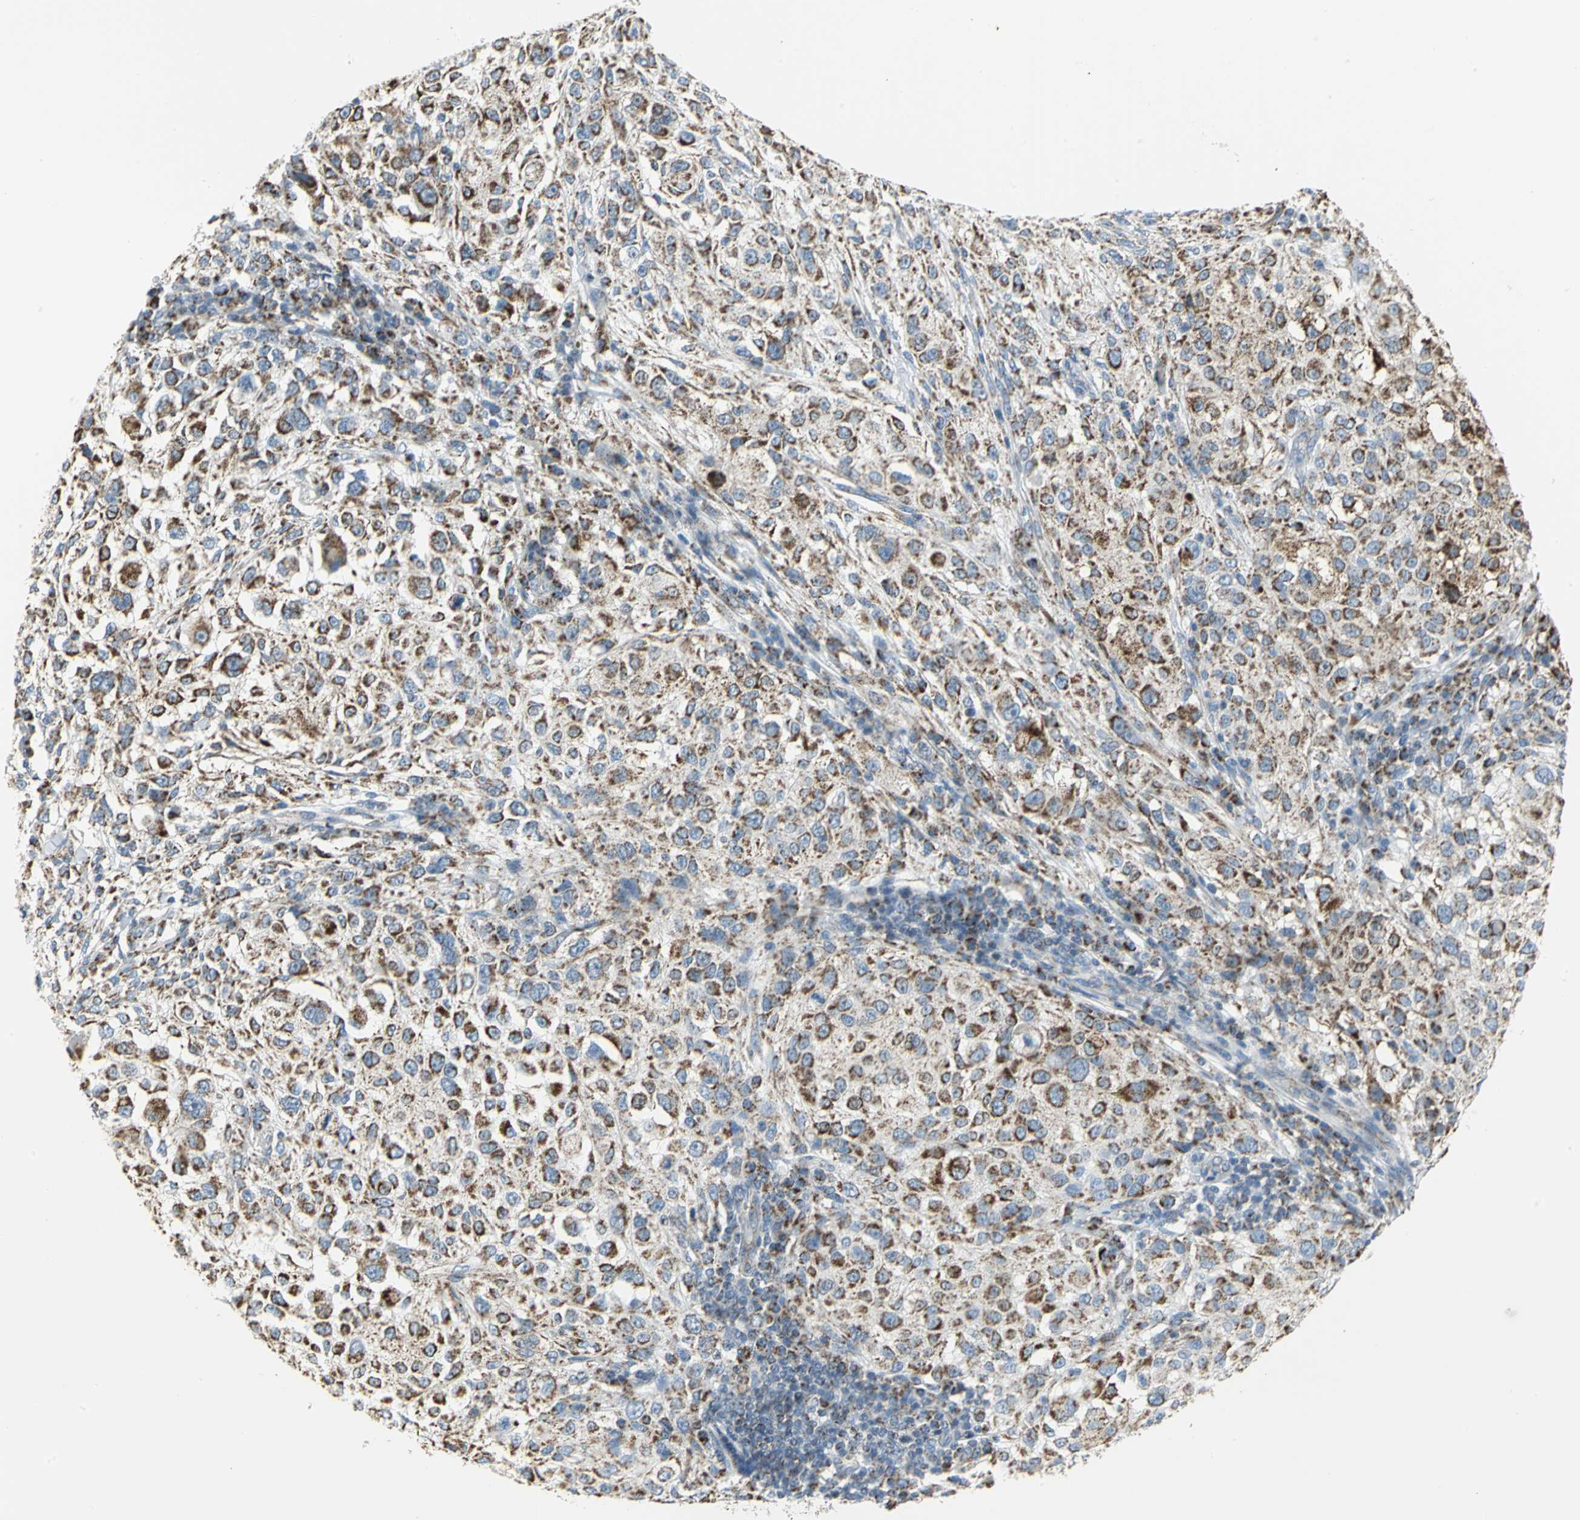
{"staining": {"intensity": "moderate", "quantity": ">75%", "location": "cytoplasmic/membranous"}, "tissue": "melanoma", "cell_type": "Tumor cells", "image_type": "cancer", "snomed": [{"axis": "morphology", "description": "Necrosis, NOS"}, {"axis": "morphology", "description": "Malignant melanoma, NOS"}, {"axis": "topography", "description": "Skin"}], "caption": "Moderate cytoplasmic/membranous protein expression is identified in approximately >75% of tumor cells in melanoma. (brown staining indicates protein expression, while blue staining denotes nuclei).", "gene": "NTRK1", "patient": {"sex": "female", "age": 87}}